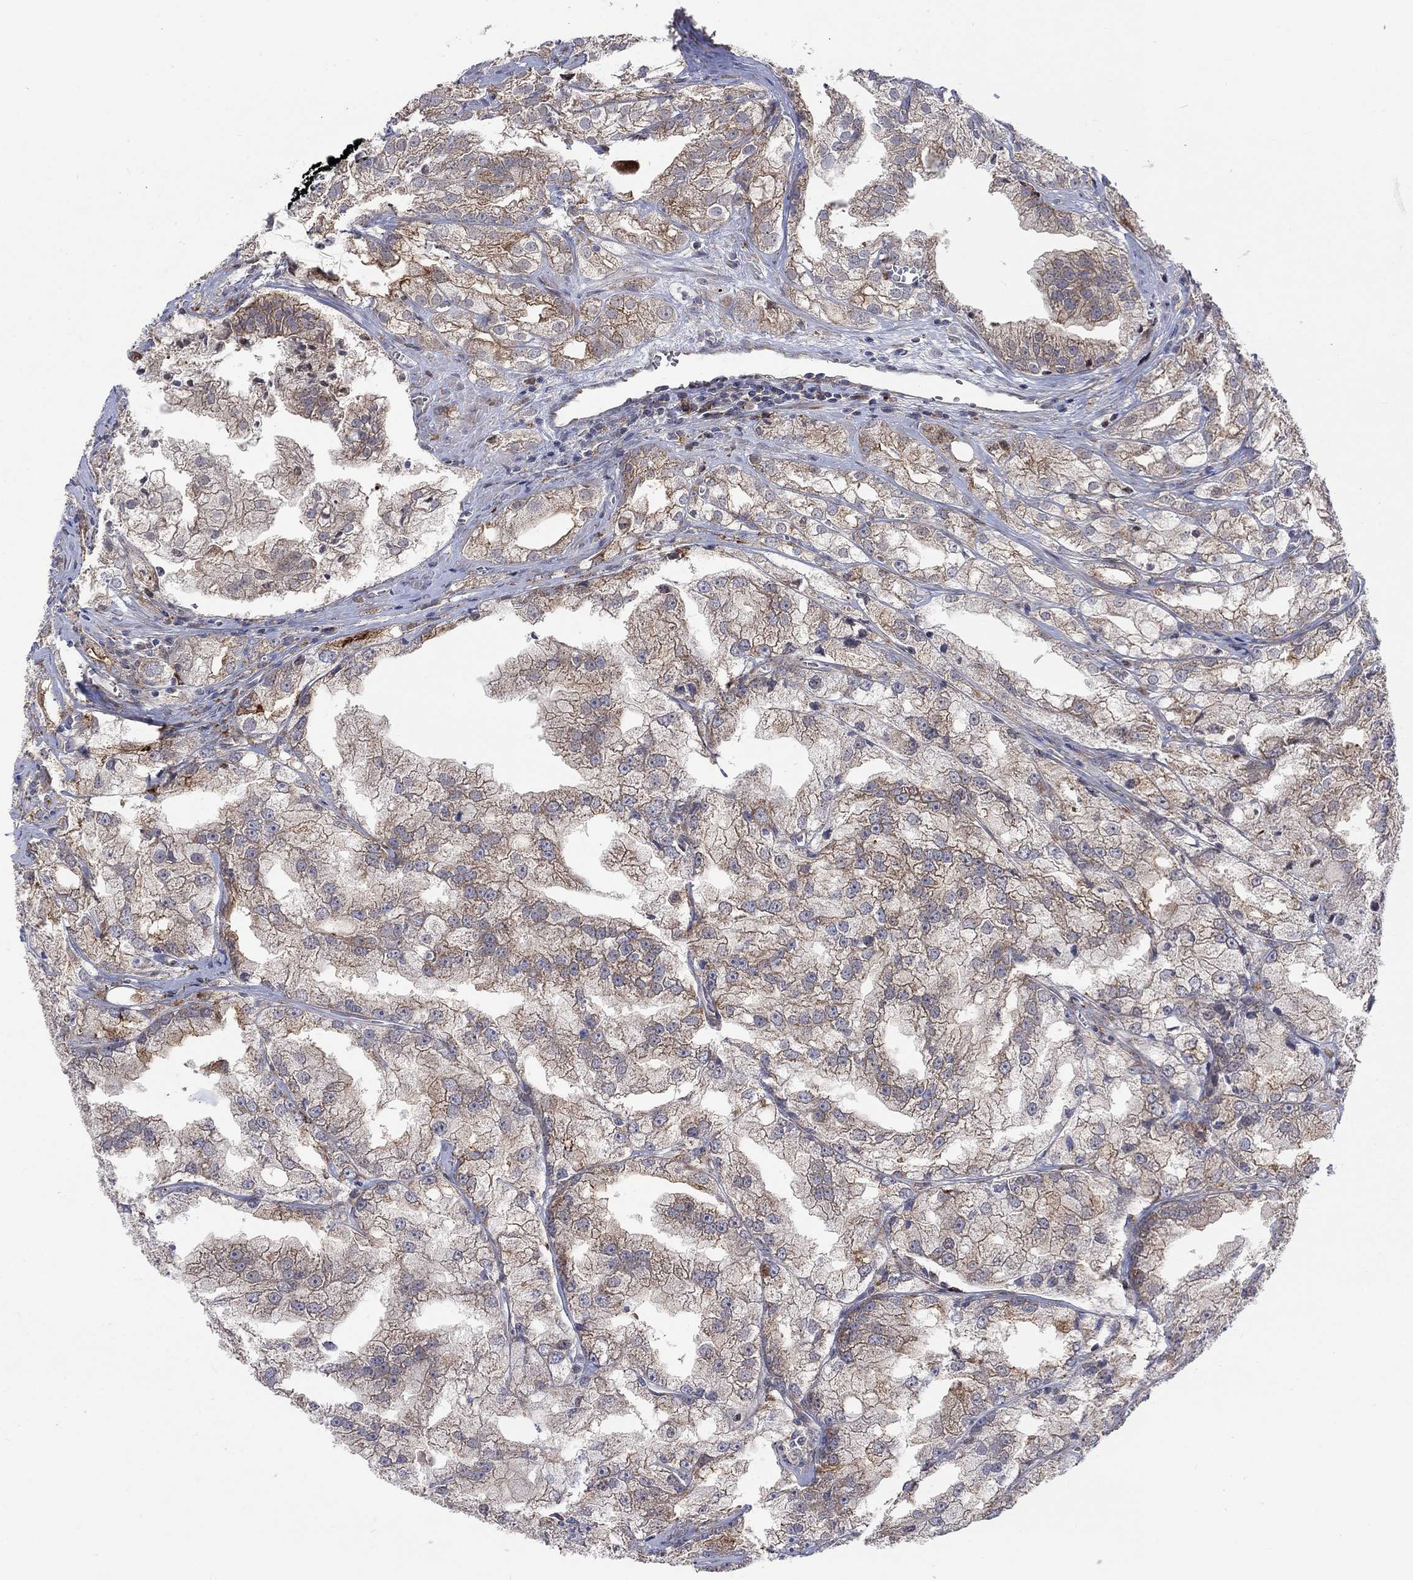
{"staining": {"intensity": "weak", "quantity": "25%-75%", "location": "cytoplasmic/membranous"}, "tissue": "prostate cancer", "cell_type": "Tumor cells", "image_type": "cancer", "snomed": [{"axis": "morphology", "description": "Adenocarcinoma, NOS"}, {"axis": "topography", "description": "Prostate"}], "caption": "An immunohistochemistry (IHC) histopathology image of neoplastic tissue is shown. Protein staining in brown highlights weak cytoplasmic/membranous positivity in prostate adenocarcinoma within tumor cells.", "gene": "SLC35F2", "patient": {"sex": "male", "age": 70}}